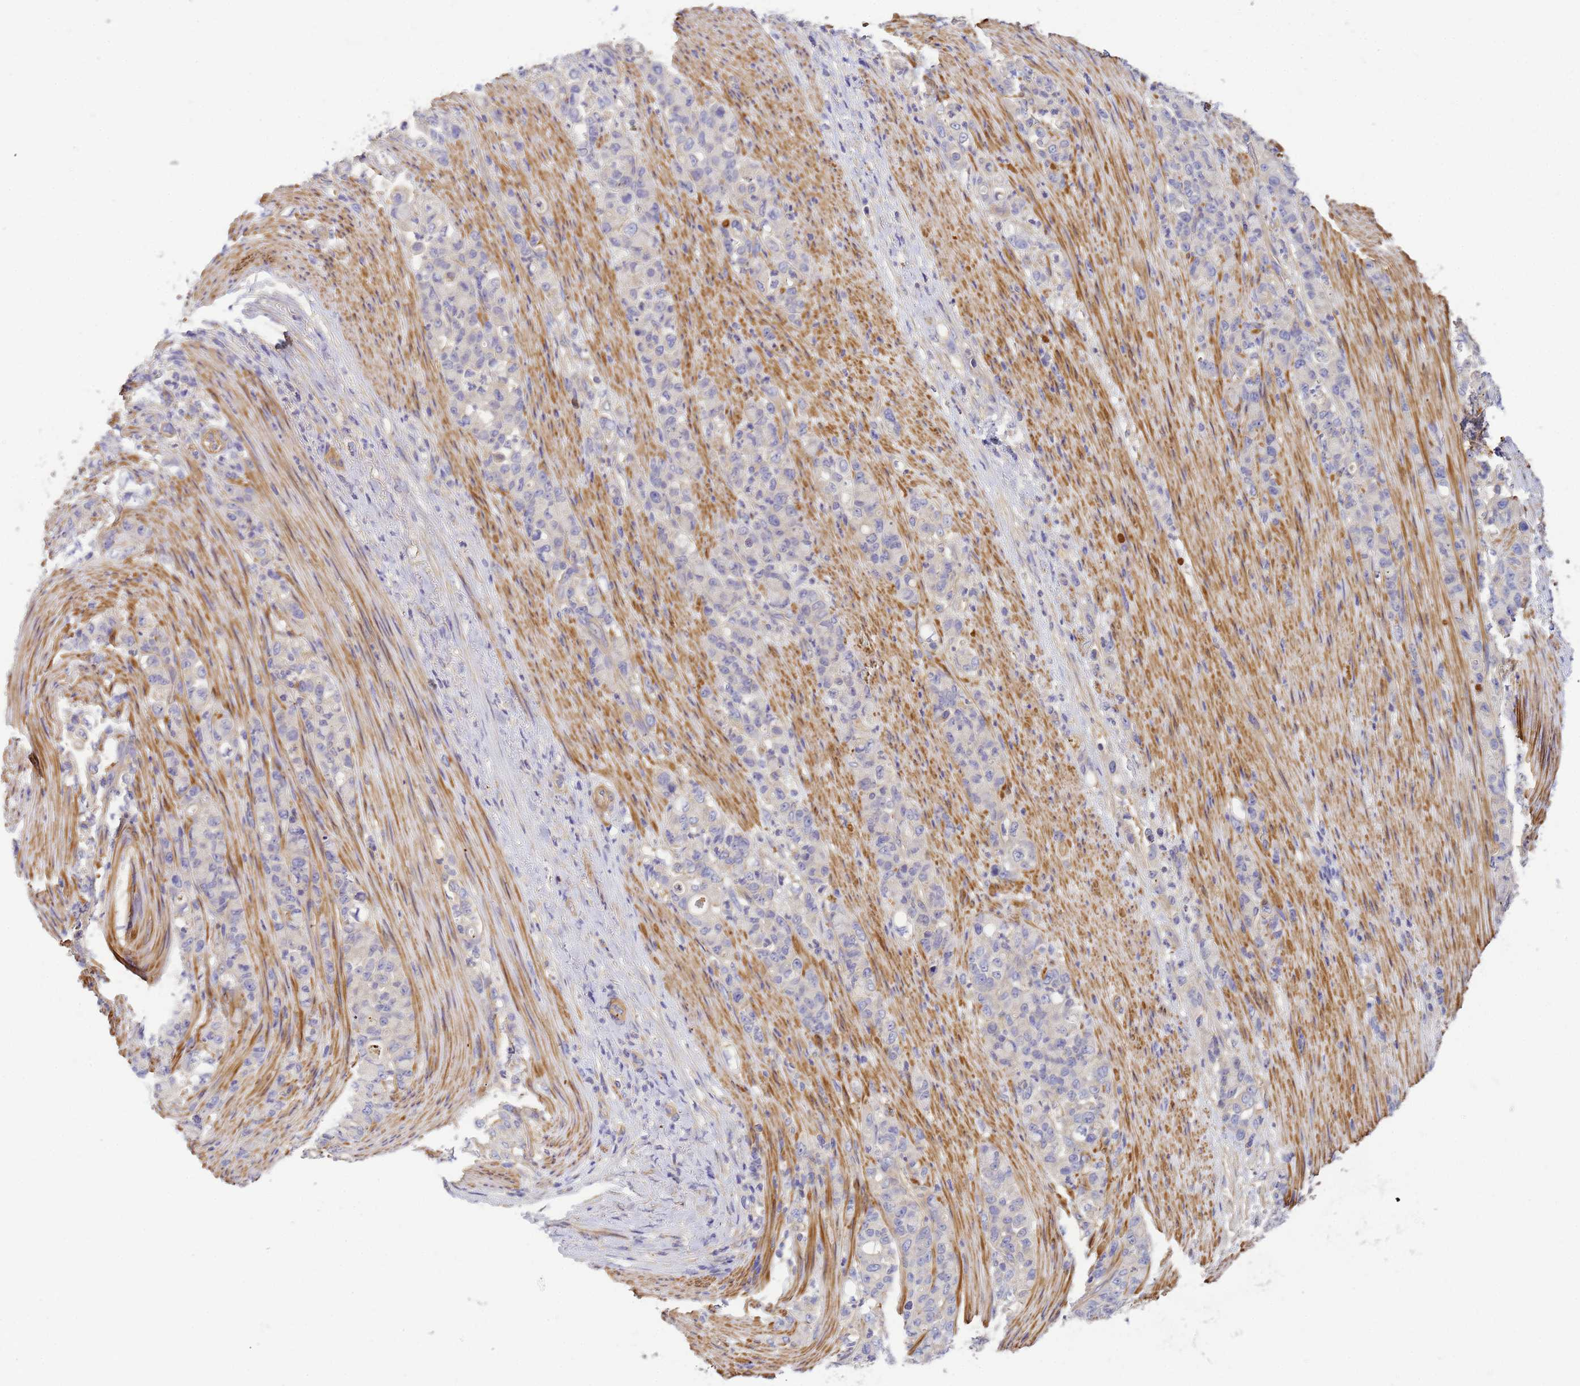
{"staining": {"intensity": "negative", "quantity": "none", "location": "none"}, "tissue": "stomach cancer", "cell_type": "Tumor cells", "image_type": "cancer", "snomed": [{"axis": "morphology", "description": "Normal tissue, NOS"}, {"axis": "morphology", "description": "Adenocarcinoma, NOS"}, {"axis": "topography", "description": "Stomach"}], "caption": "Tumor cells show no significant protein staining in stomach cancer (adenocarcinoma).", "gene": "MYL12A", "patient": {"sex": "female", "age": 79}}